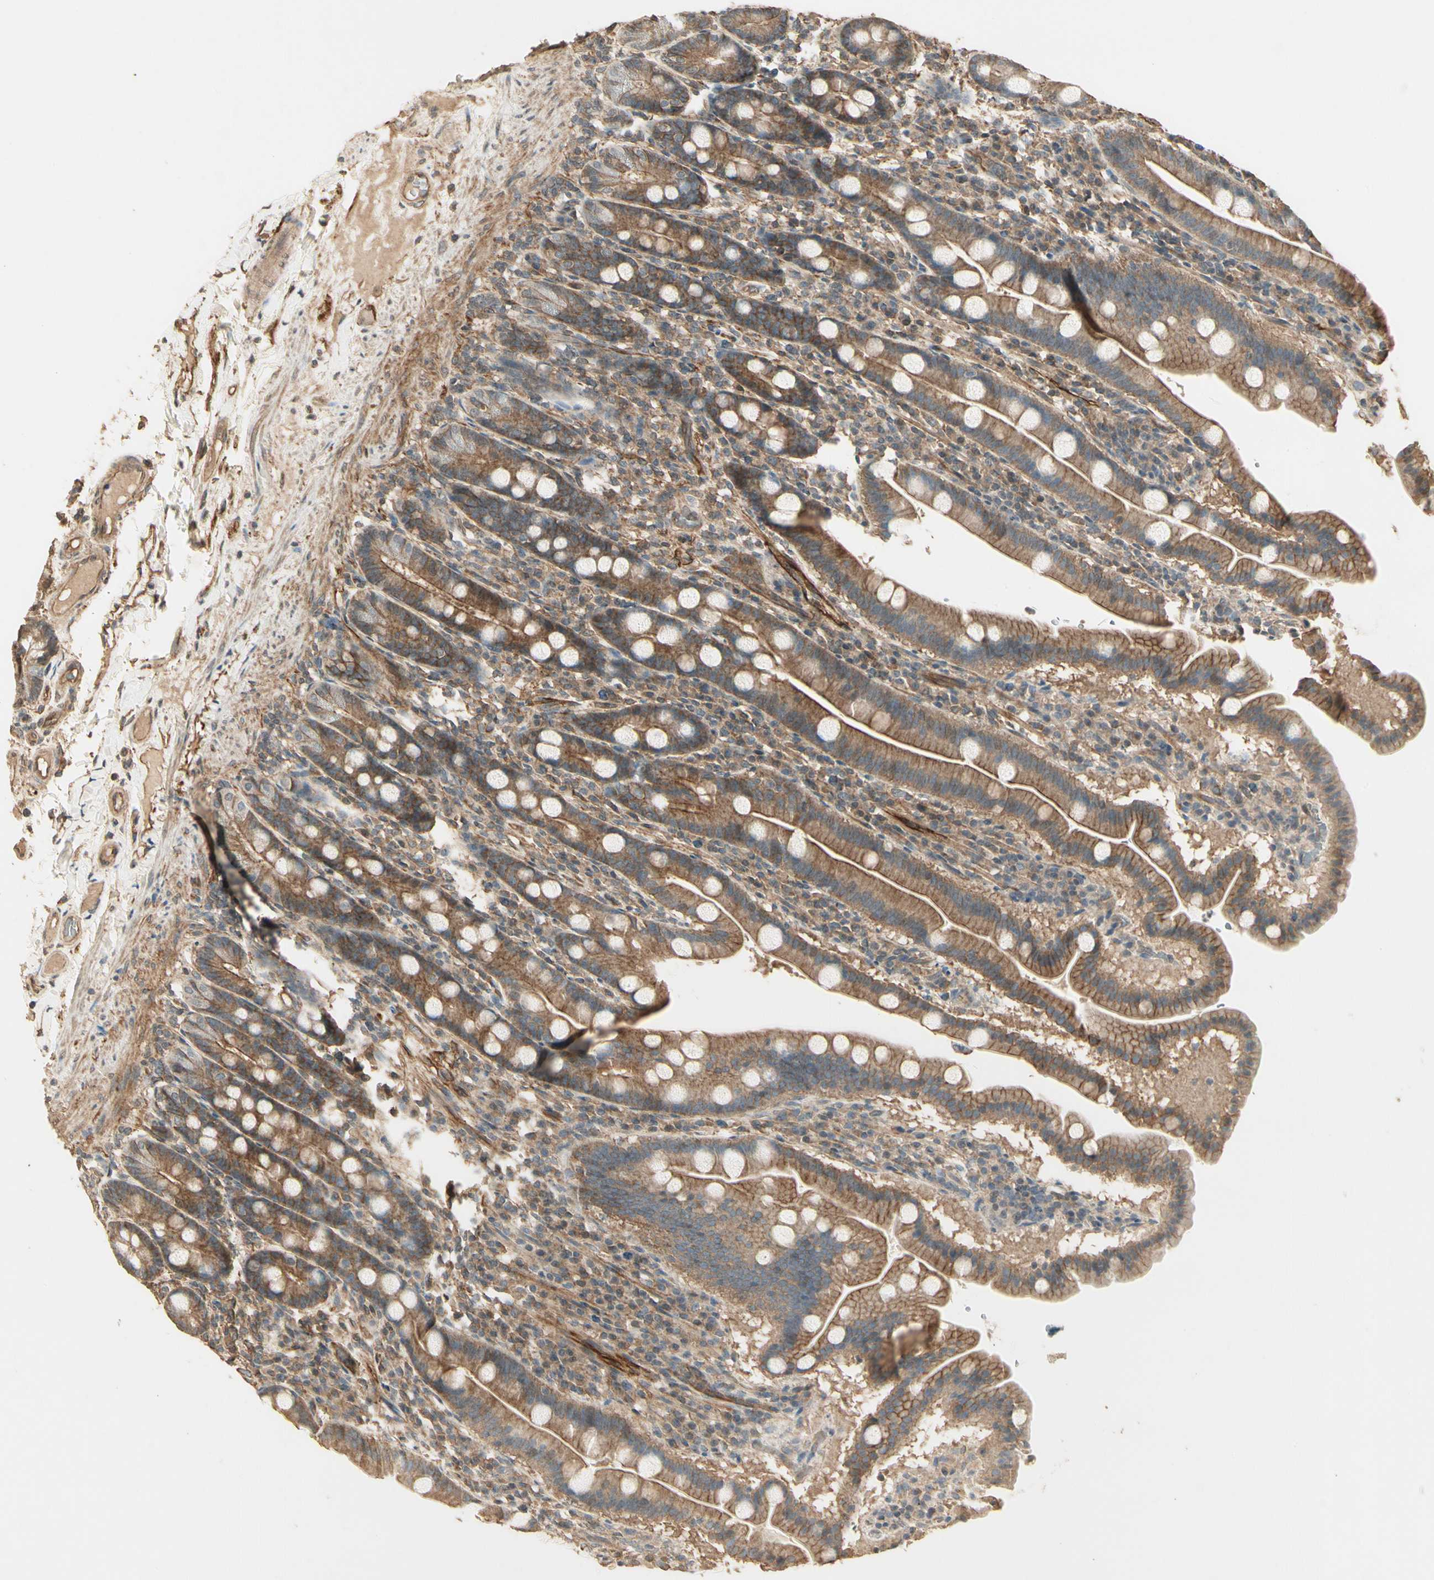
{"staining": {"intensity": "moderate", "quantity": ">75%", "location": "cytoplasmic/membranous"}, "tissue": "duodenum", "cell_type": "Glandular cells", "image_type": "normal", "snomed": [{"axis": "morphology", "description": "Normal tissue, NOS"}, {"axis": "topography", "description": "Duodenum"}], "caption": "High-magnification brightfield microscopy of unremarkable duodenum stained with DAB (brown) and counterstained with hematoxylin (blue). glandular cells exhibit moderate cytoplasmic/membranous staining is present in about>75% of cells. (DAB (3,3'-diaminobenzidine) IHC, brown staining for protein, blue staining for nuclei).", "gene": "RNF180", "patient": {"sex": "male", "age": 50}}